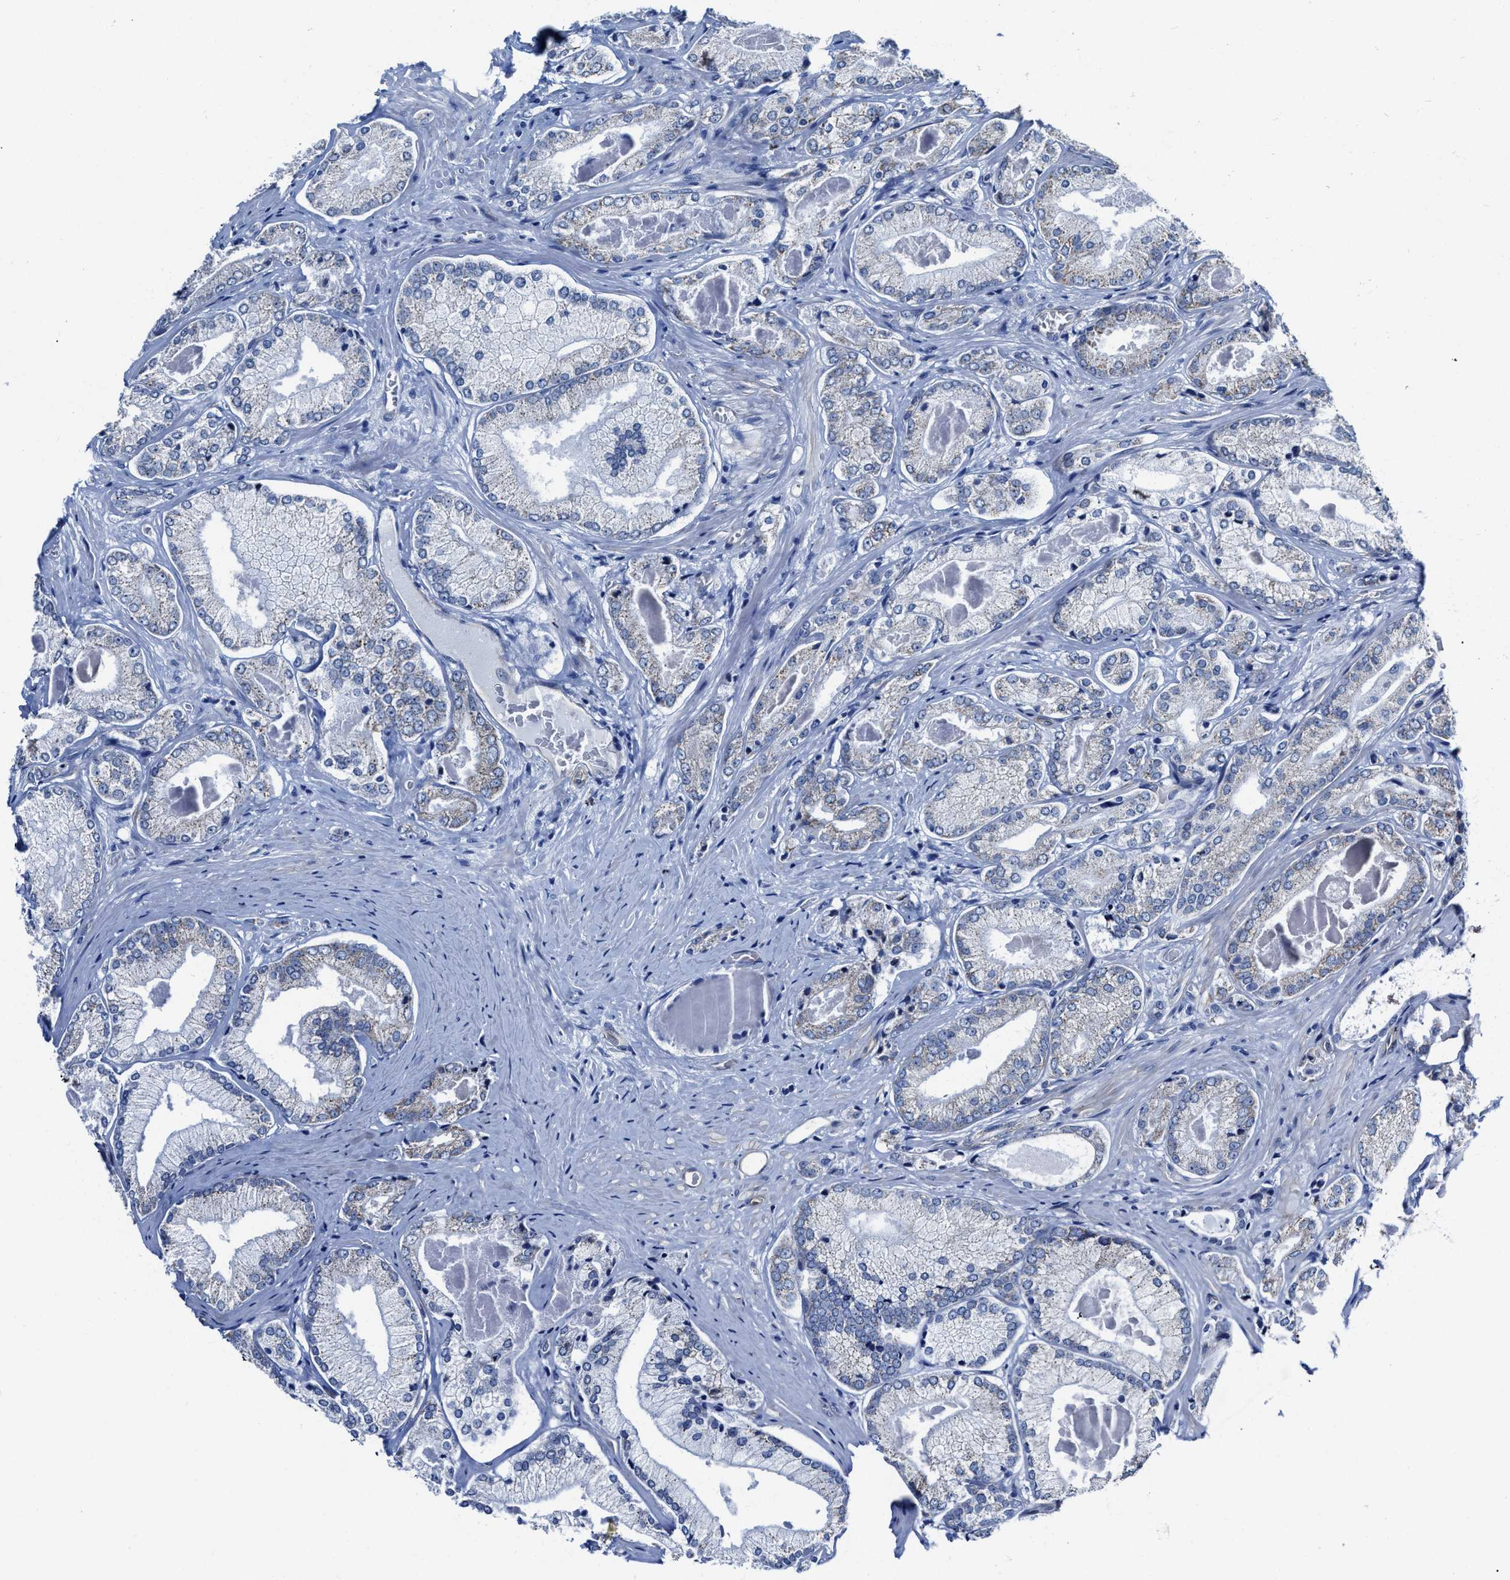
{"staining": {"intensity": "negative", "quantity": "none", "location": "none"}, "tissue": "prostate cancer", "cell_type": "Tumor cells", "image_type": "cancer", "snomed": [{"axis": "morphology", "description": "Adenocarcinoma, Low grade"}, {"axis": "topography", "description": "Prostate"}], "caption": "DAB immunohistochemical staining of human prostate low-grade adenocarcinoma exhibits no significant positivity in tumor cells.", "gene": "KCNMB3", "patient": {"sex": "male", "age": 65}}